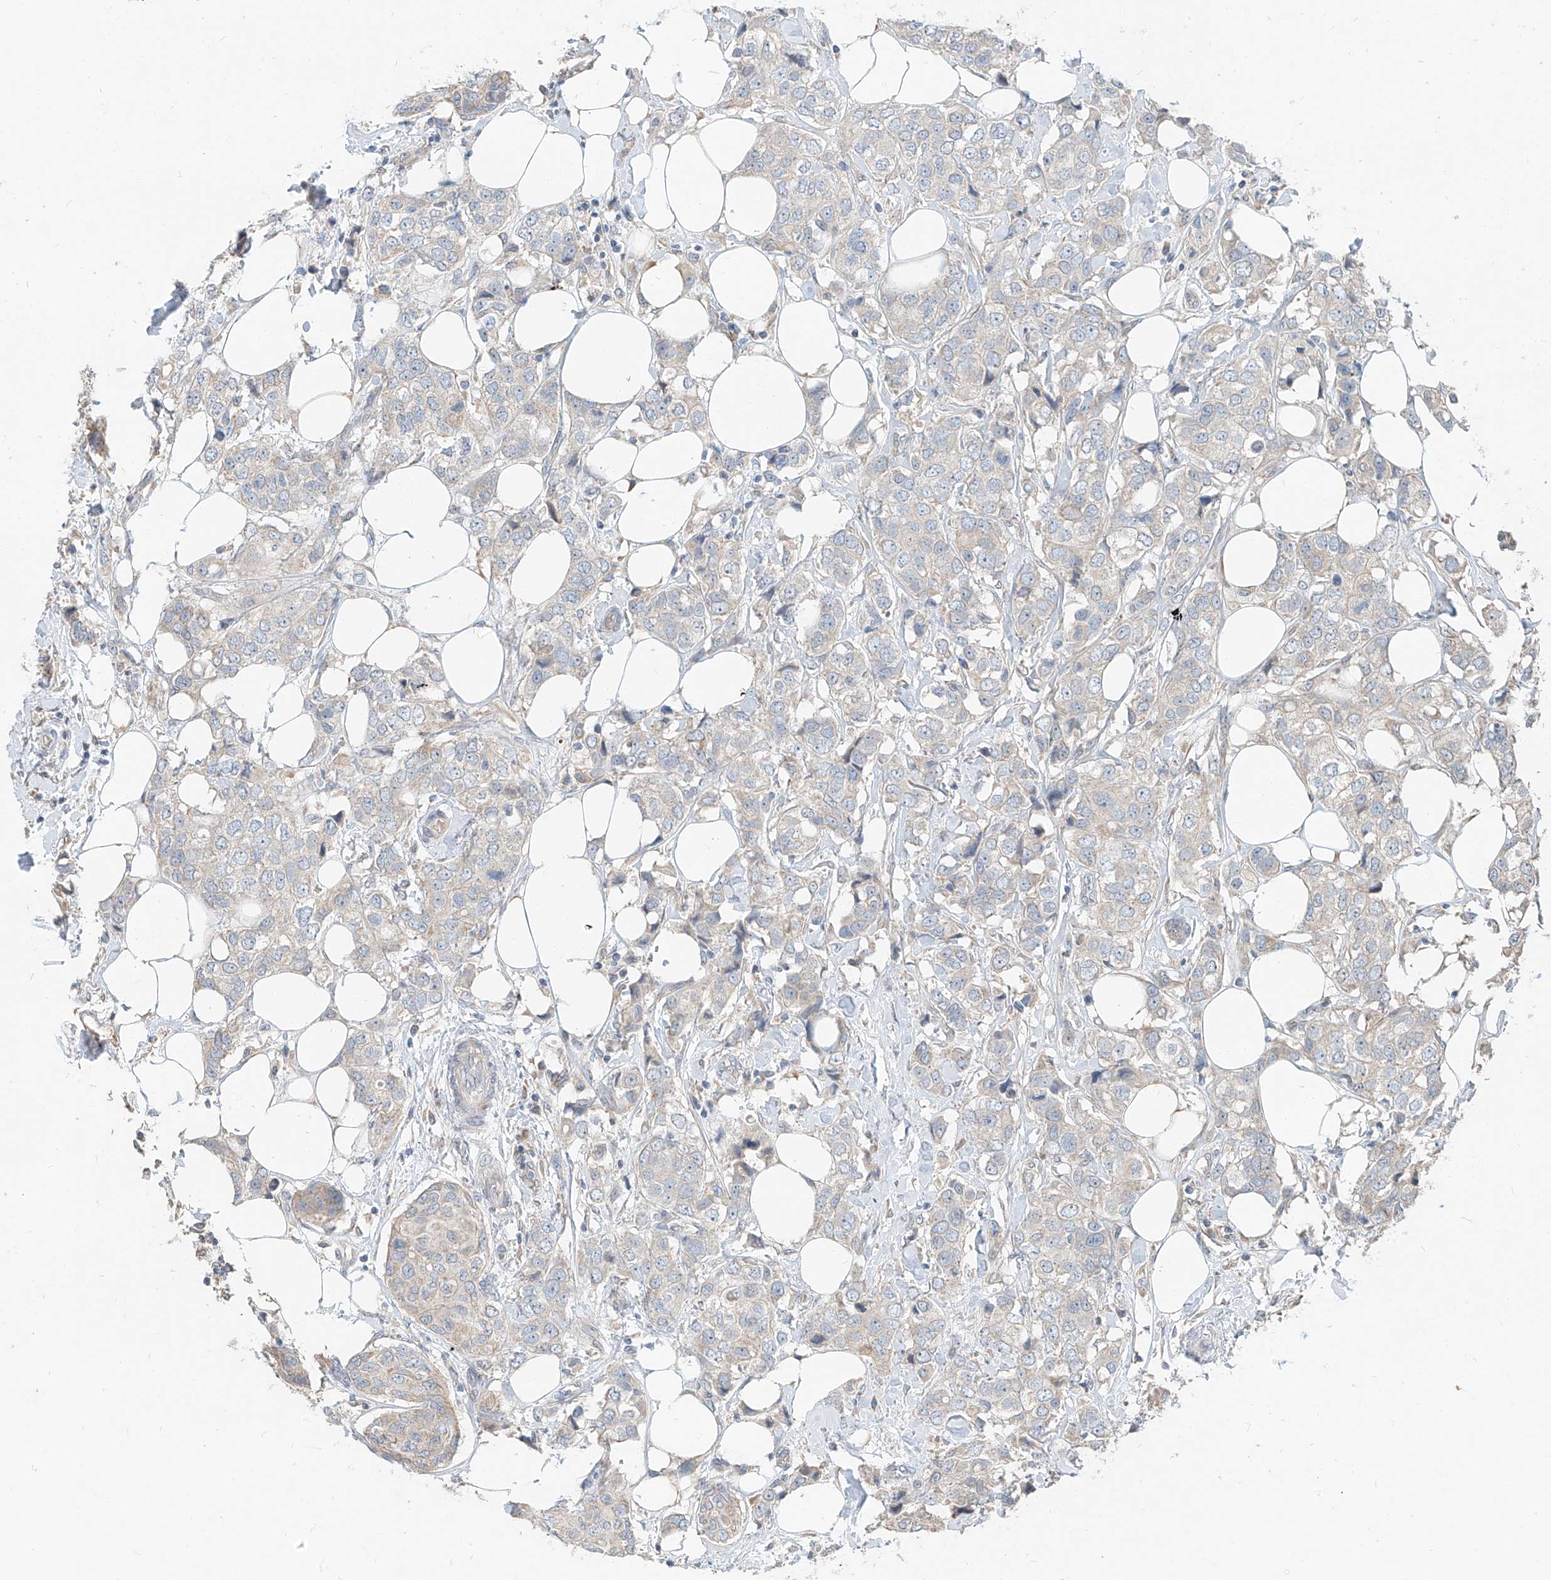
{"staining": {"intensity": "negative", "quantity": "none", "location": "none"}, "tissue": "breast cancer", "cell_type": "Tumor cells", "image_type": "cancer", "snomed": [{"axis": "morphology", "description": "Duct carcinoma"}, {"axis": "topography", "description": "Breast"}], "caption": "An immunohistochemistry (IHC) micrograph of breast cancer is shown. There is no staining in tumor cells of breast cancer.", "gene": "STX19", "patient": {"sex": "female", "age": 80}}